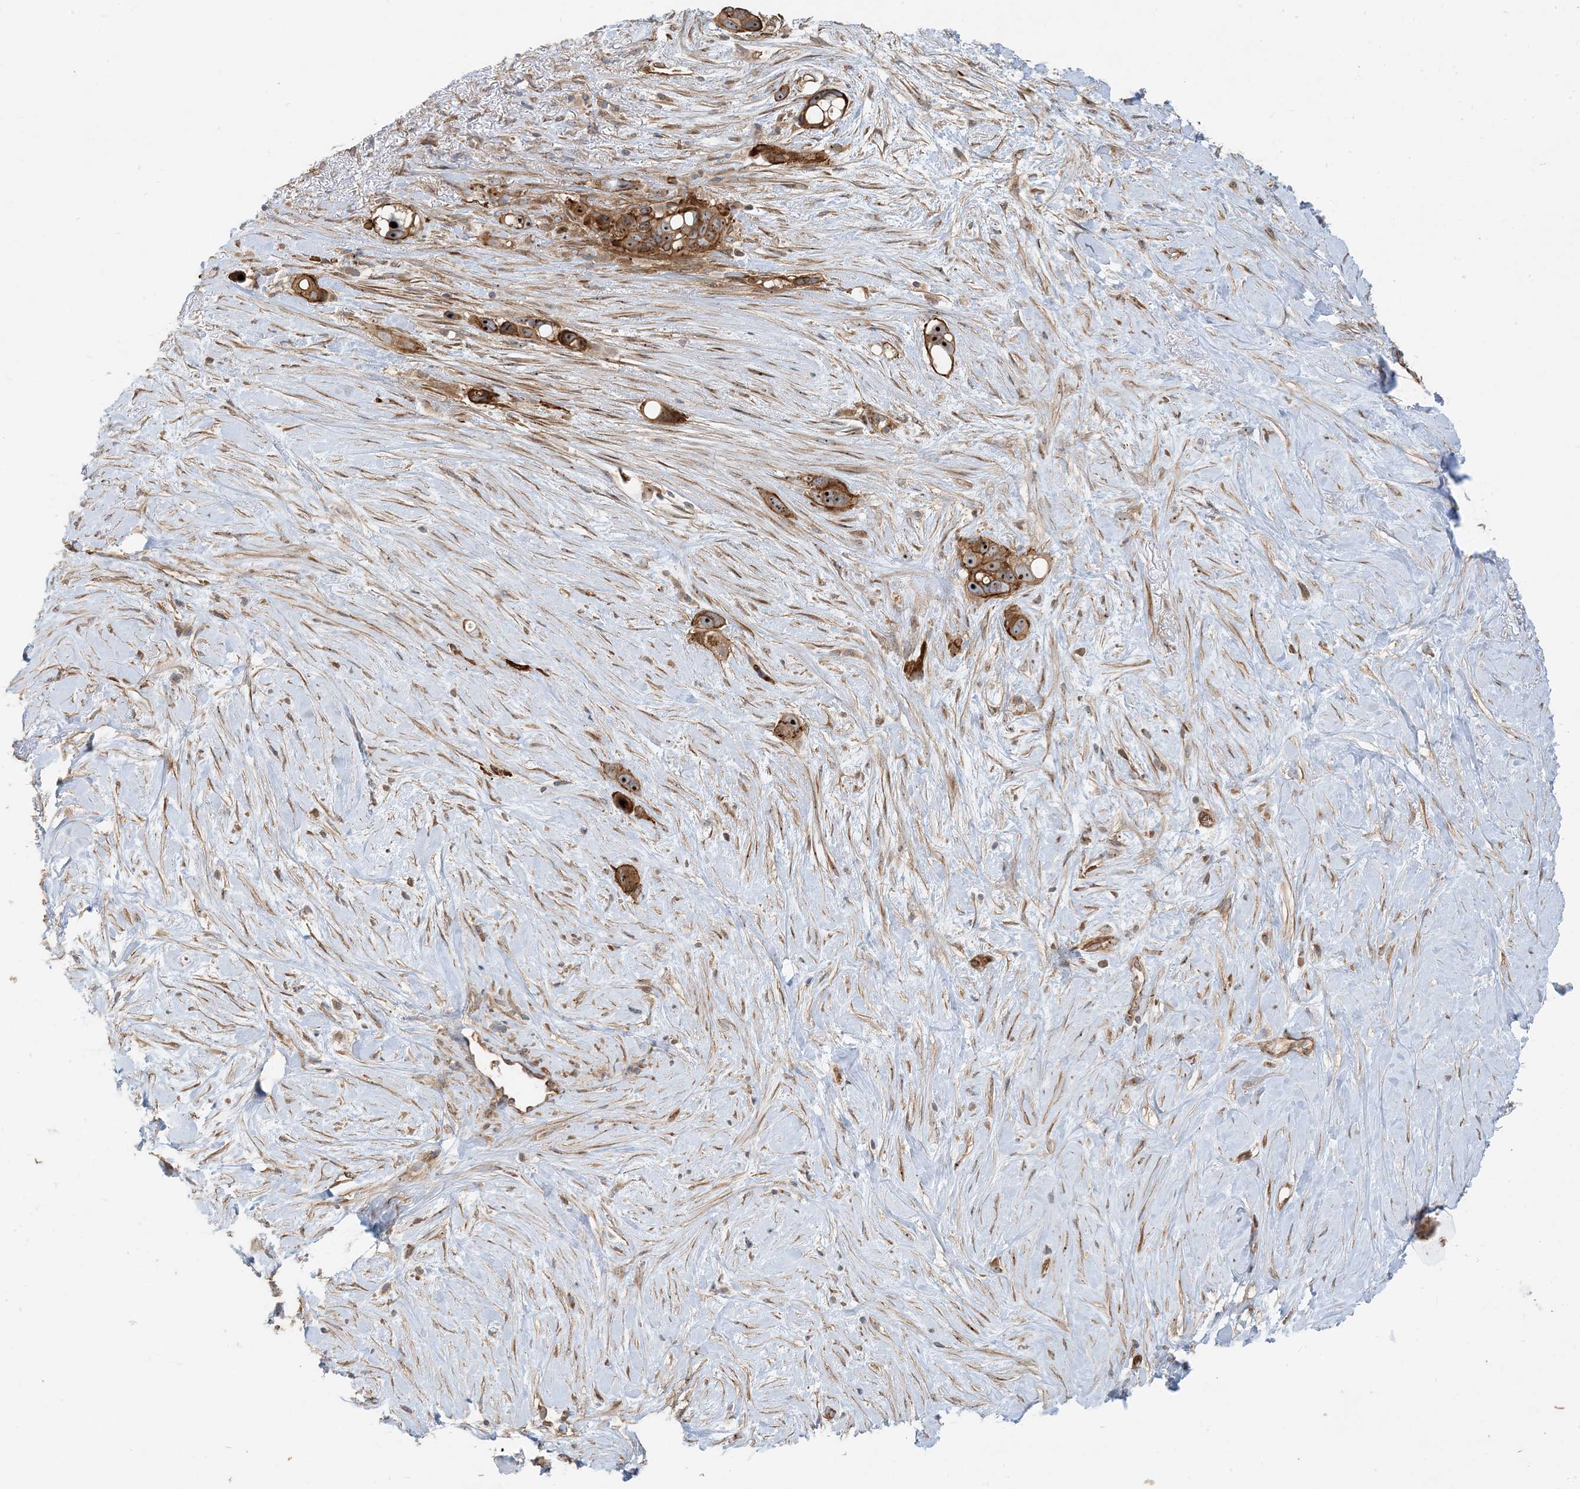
{"staining": {"intensity": "moderate", "quantity": ">75%", "location": "cytoplasmic/membranous,nuclear"}, "tissue": "pancreatic cancer", "cell_type": "Tumor cells", "image_type": "cancer", "snomed": [{"axis": "morphology", "description": "Adenocarcinoma, NOS"}, {"axis": "topography", "description": "Pancreas"}], "caption": "Brown immunohistochemical staining in pancreatic cancer (adenocarcinoma) shows moderate cytoplasmic/membranous and nuclear expression in about >75% of tumor cells.", "gene": "MYL5", "patient": {"sex": "female", "age": 72}}